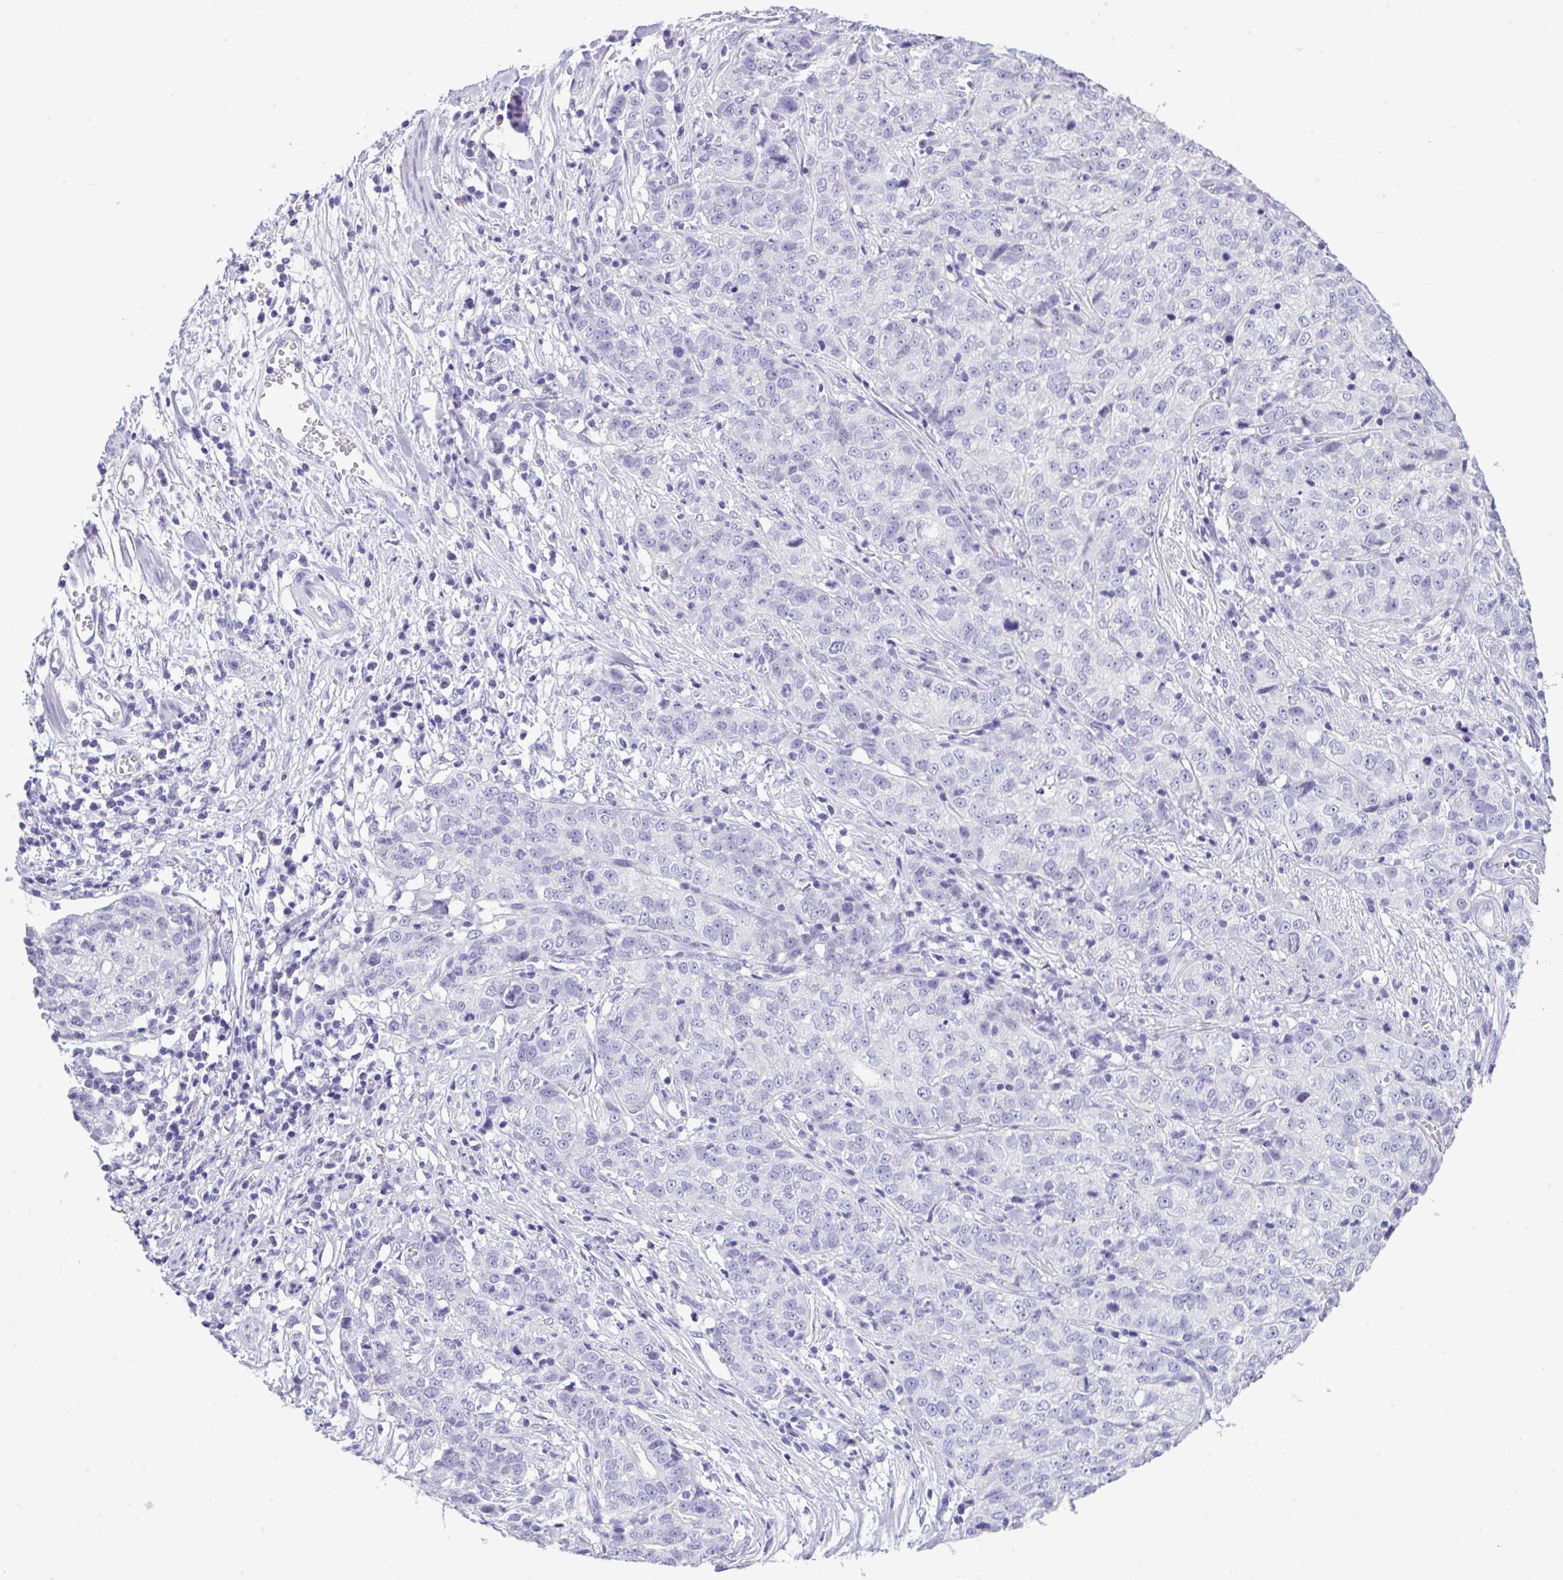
{"staining": {"intensity": "negative", "quantity": "none", "location": "none"}, "tissue": "stomach cancer", "cell_type": "Tumor cells", "image_type": "cancer", "snomed": [{"axis": "morphology", "description": "Adenocarcinoma, NOS"}, {"axis": "topography", "description": "Stomach, upper"}], "caption": "Stomach cancer (adenocarcinoma) was stained to show a protein in brown. There is no significant expression in tumor cells. The staining was performed using DAB (3,3'-diaminobenzidine) to visualize the protein expression in brown, while the nuclei were stained in blue with hematoxylin (Magnification: 20x).", "gene": "PRM2", "patient": {"sex": "female", "age": 67}}